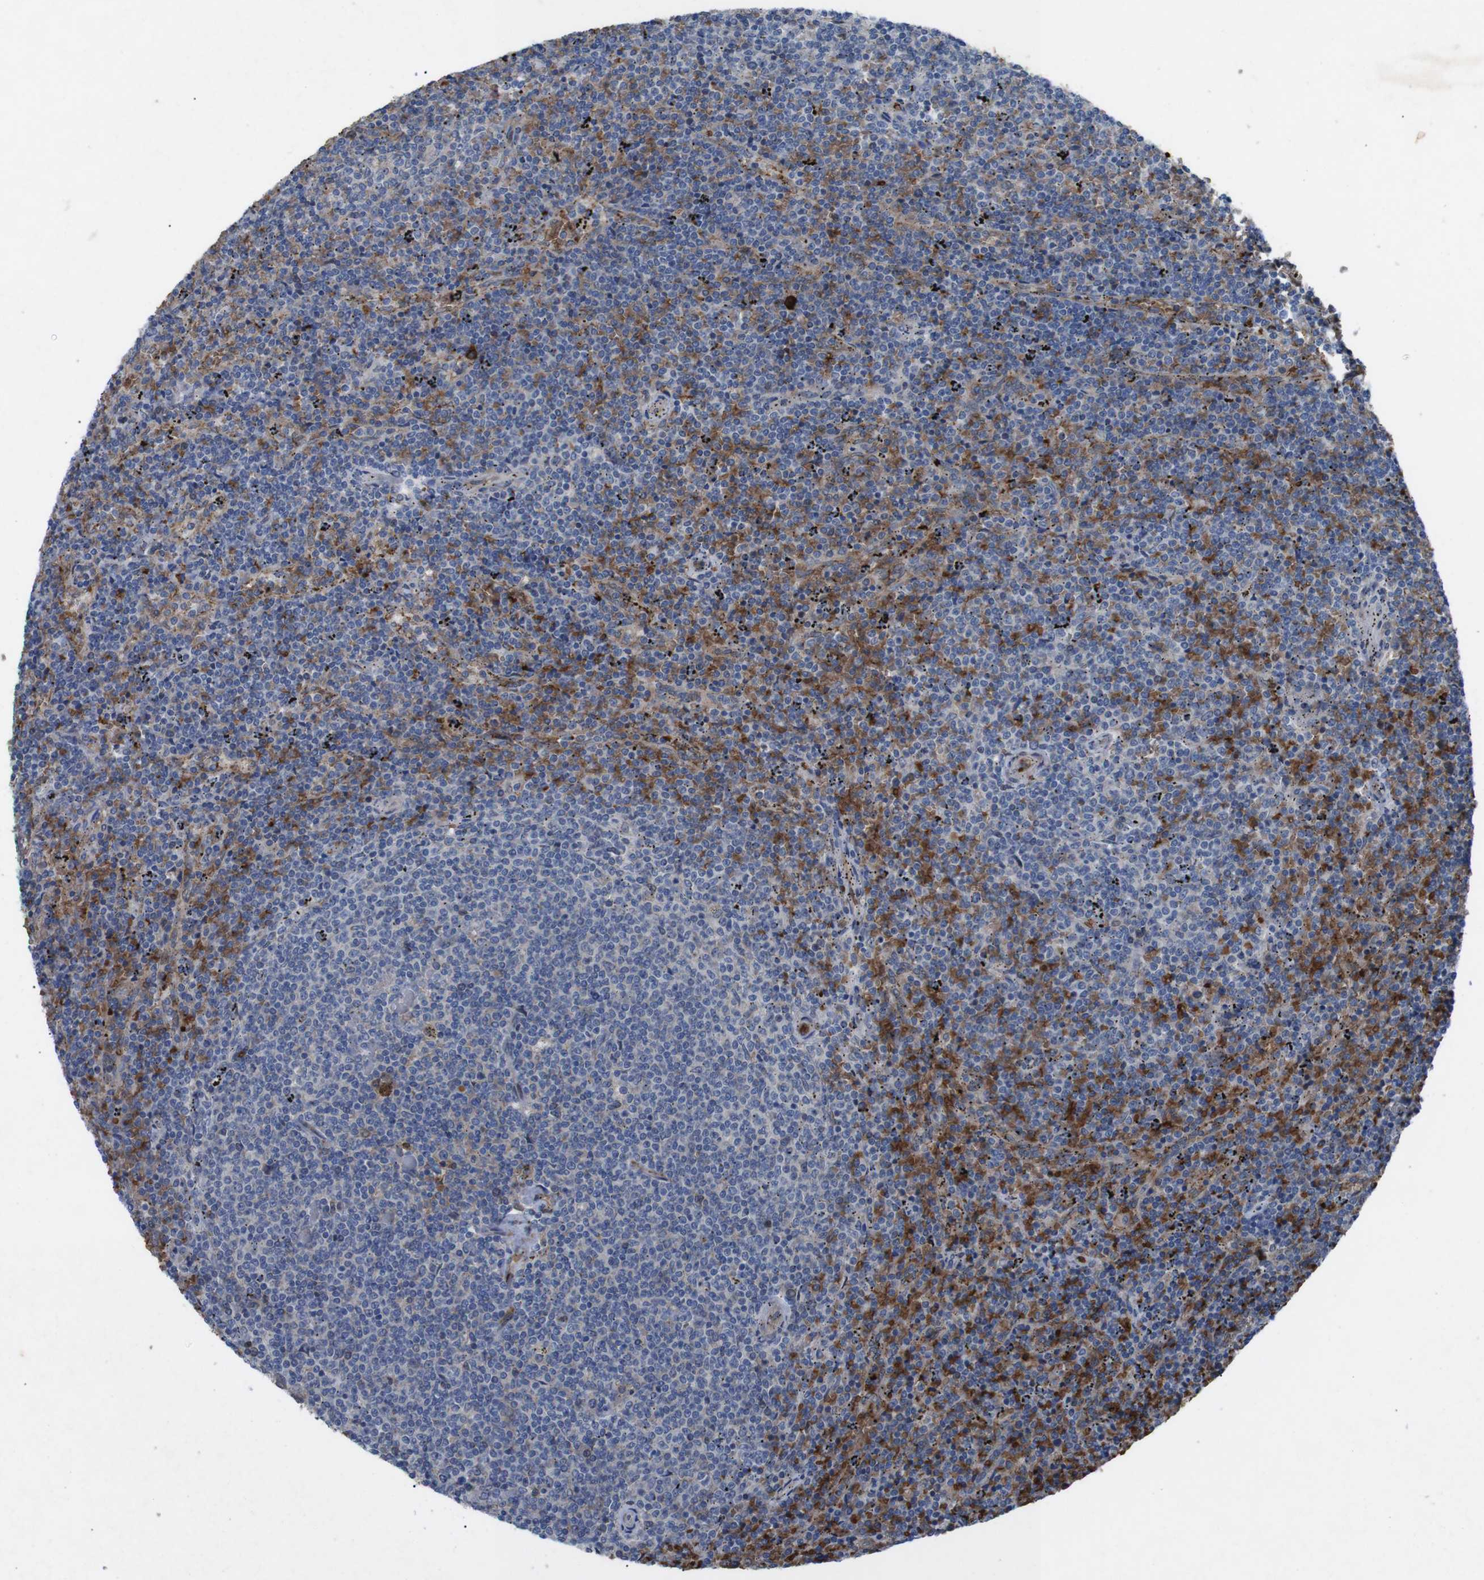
{"staining": {"intensity": "negative", "quantity": "none", "location": "none"}, "tissue": "lymphoma", "cell_type": "Tumor cells", "image_type": "cancer", "snomed": [{"axis": "morphology", "description": "Malignant lymphoma, non-Hodgkin's type, Low grade"}, {"axis": "topography", "description": "Spleen"}], "caption": "Immunohistochemistry photomicrograph of neoplastic tissue: human malignant lymphoma, non-Hodgkin's type (low-grade) stained with DAB demonstrates no significant protein expression in tumor cells.", "gene": "SPTB", "patient": {"sex": "female", "age": 50}}